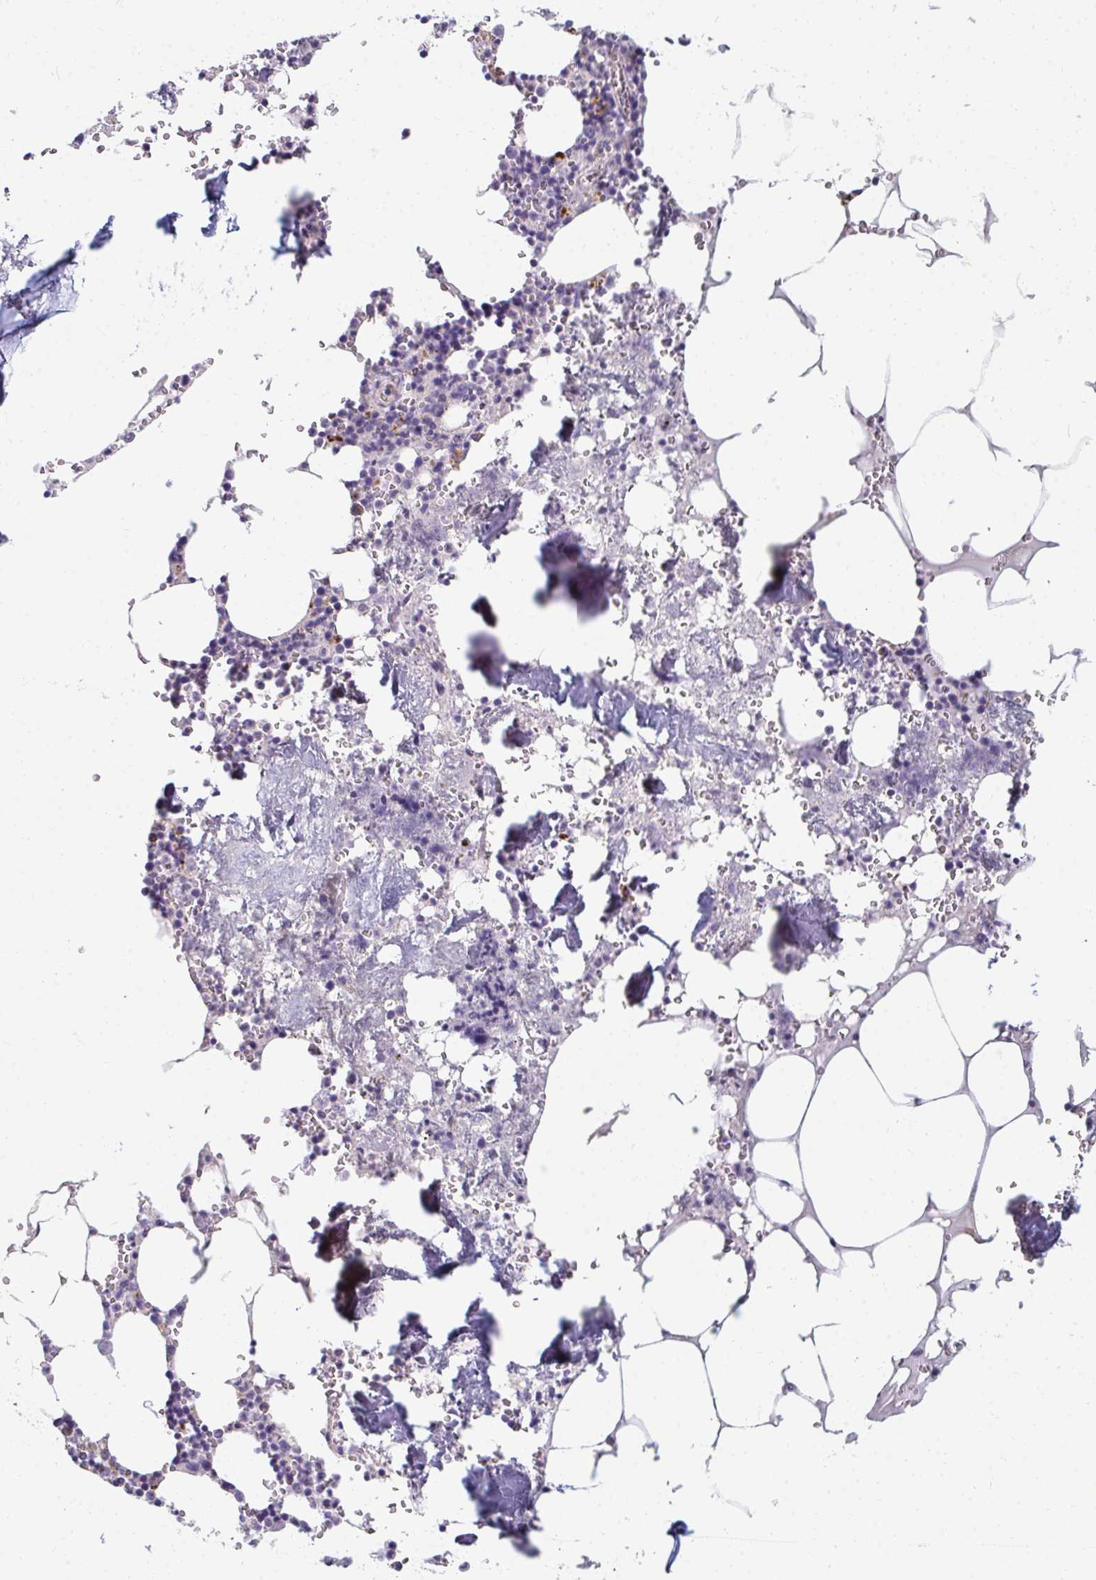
{"staining": {"intensity": "strong", "quantity": "<25%", "location": "cytoplasmic/membranous"}, "tissue": "bone marrow", "cell_type": "Hematopoietic cells", "image_type": "normal", "snomed": [{"axis": "morphology", "description": "Normal tissue, NOS"}, {"axis": "topography", "description": "Bone marrow"}], "caption": "A medium amount of strong cytoplasmic/membranous positivity is seen in about <25% of hematopoietic cells in normal bone marrow. The staining was performed using DAB (3,3'-diaminobenzidine), with brown indicating positive protein expression. Nuclei are stained blue with hematoxylin.", "gene": "EIF1AD", "patient": {"sex": "male", "age": 54}}